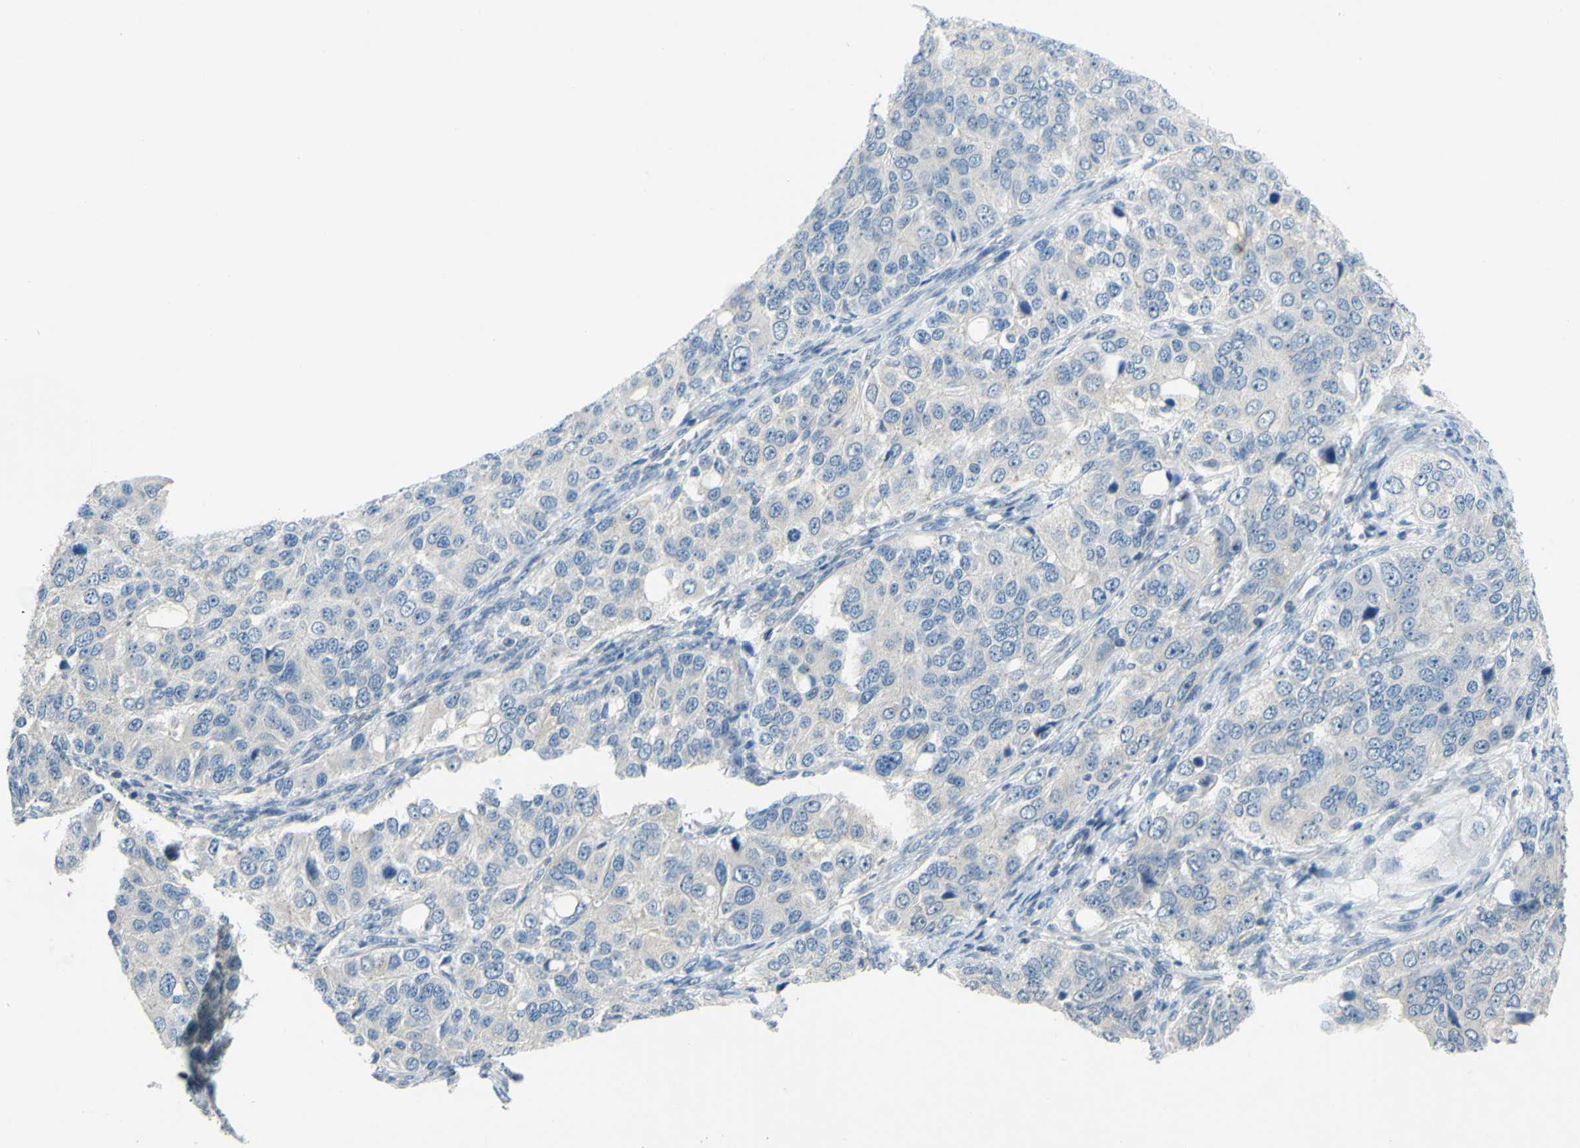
{"staining": {"intensity": "negative", "quantity": "none", "location": "none"}, "tissue": "ovarian cancer", "cell_type": "Tumor cells", "image_type": "cancer", "snomed": [{"axis": "morphology", "description": "Carcinoma, endometroid"}, {"axis": "topography", "description": "Ovary"}], "caption": "Tumor cells are negative for brown protein staining in ovarian cancer.", "gene": "ARHGAP1", "patient": {"sex": "female", "age": 51}}